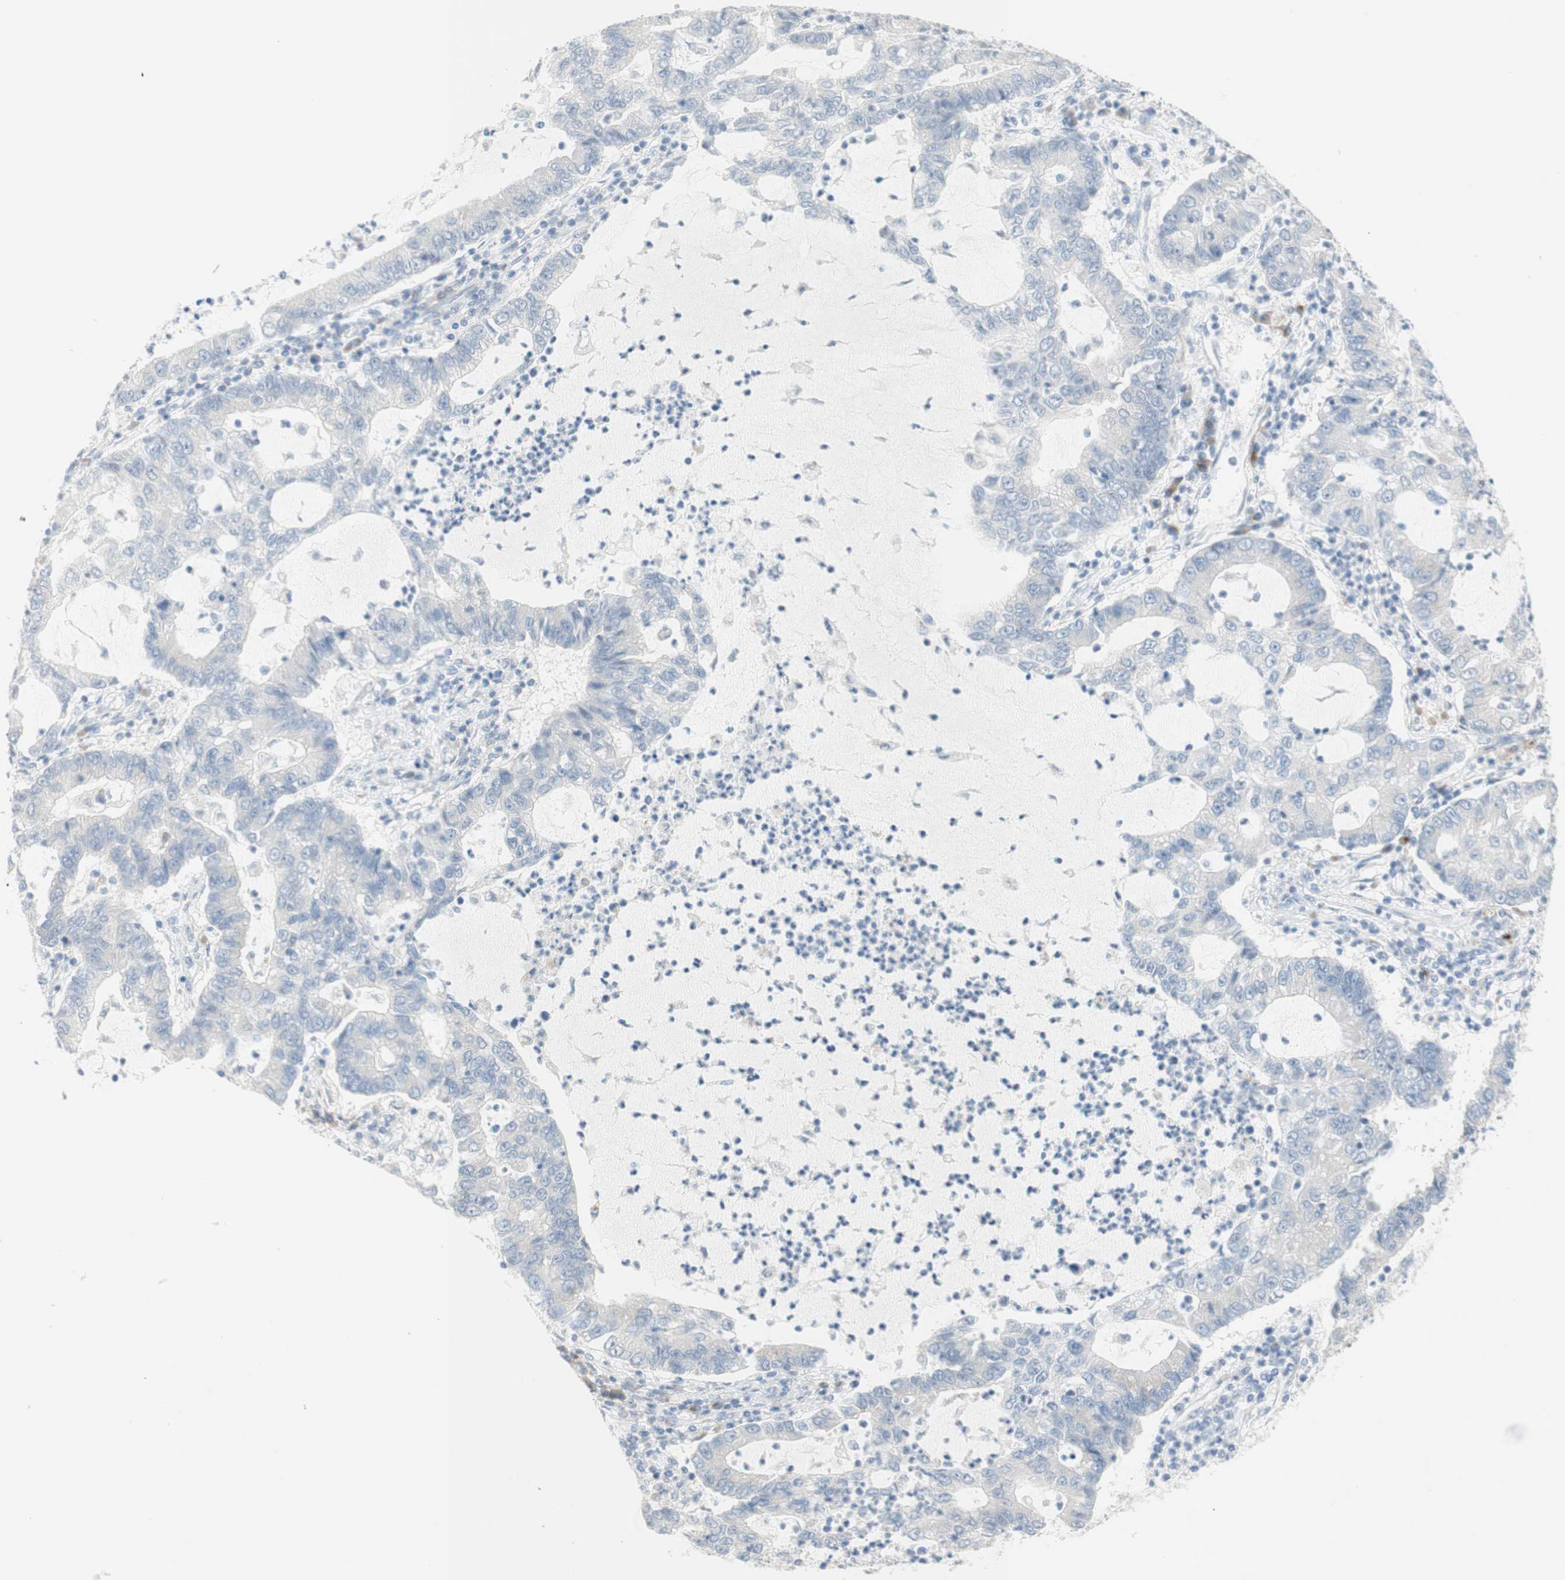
{"staining": {"intensity": "negative", "quantity": "none", "location": "none"}, "tissue": "lung cancer", "cell_type": "Tumor cells", "image_type": "cancer", "snomed": [{"axis": "morphology", "description": "Adenocarcinoma, NOS"}, {"axis": "topography", "description": "Lung"}], "caption": "Immunohistochemistry of human lung cancer (adenocarcinoma) demonstrates no expression in tumor cells. (DAB immunohistochemistry with hematoxylin counter stain).", "gene": "MANEA", "patient": {"sex": "female", "age": 51}}